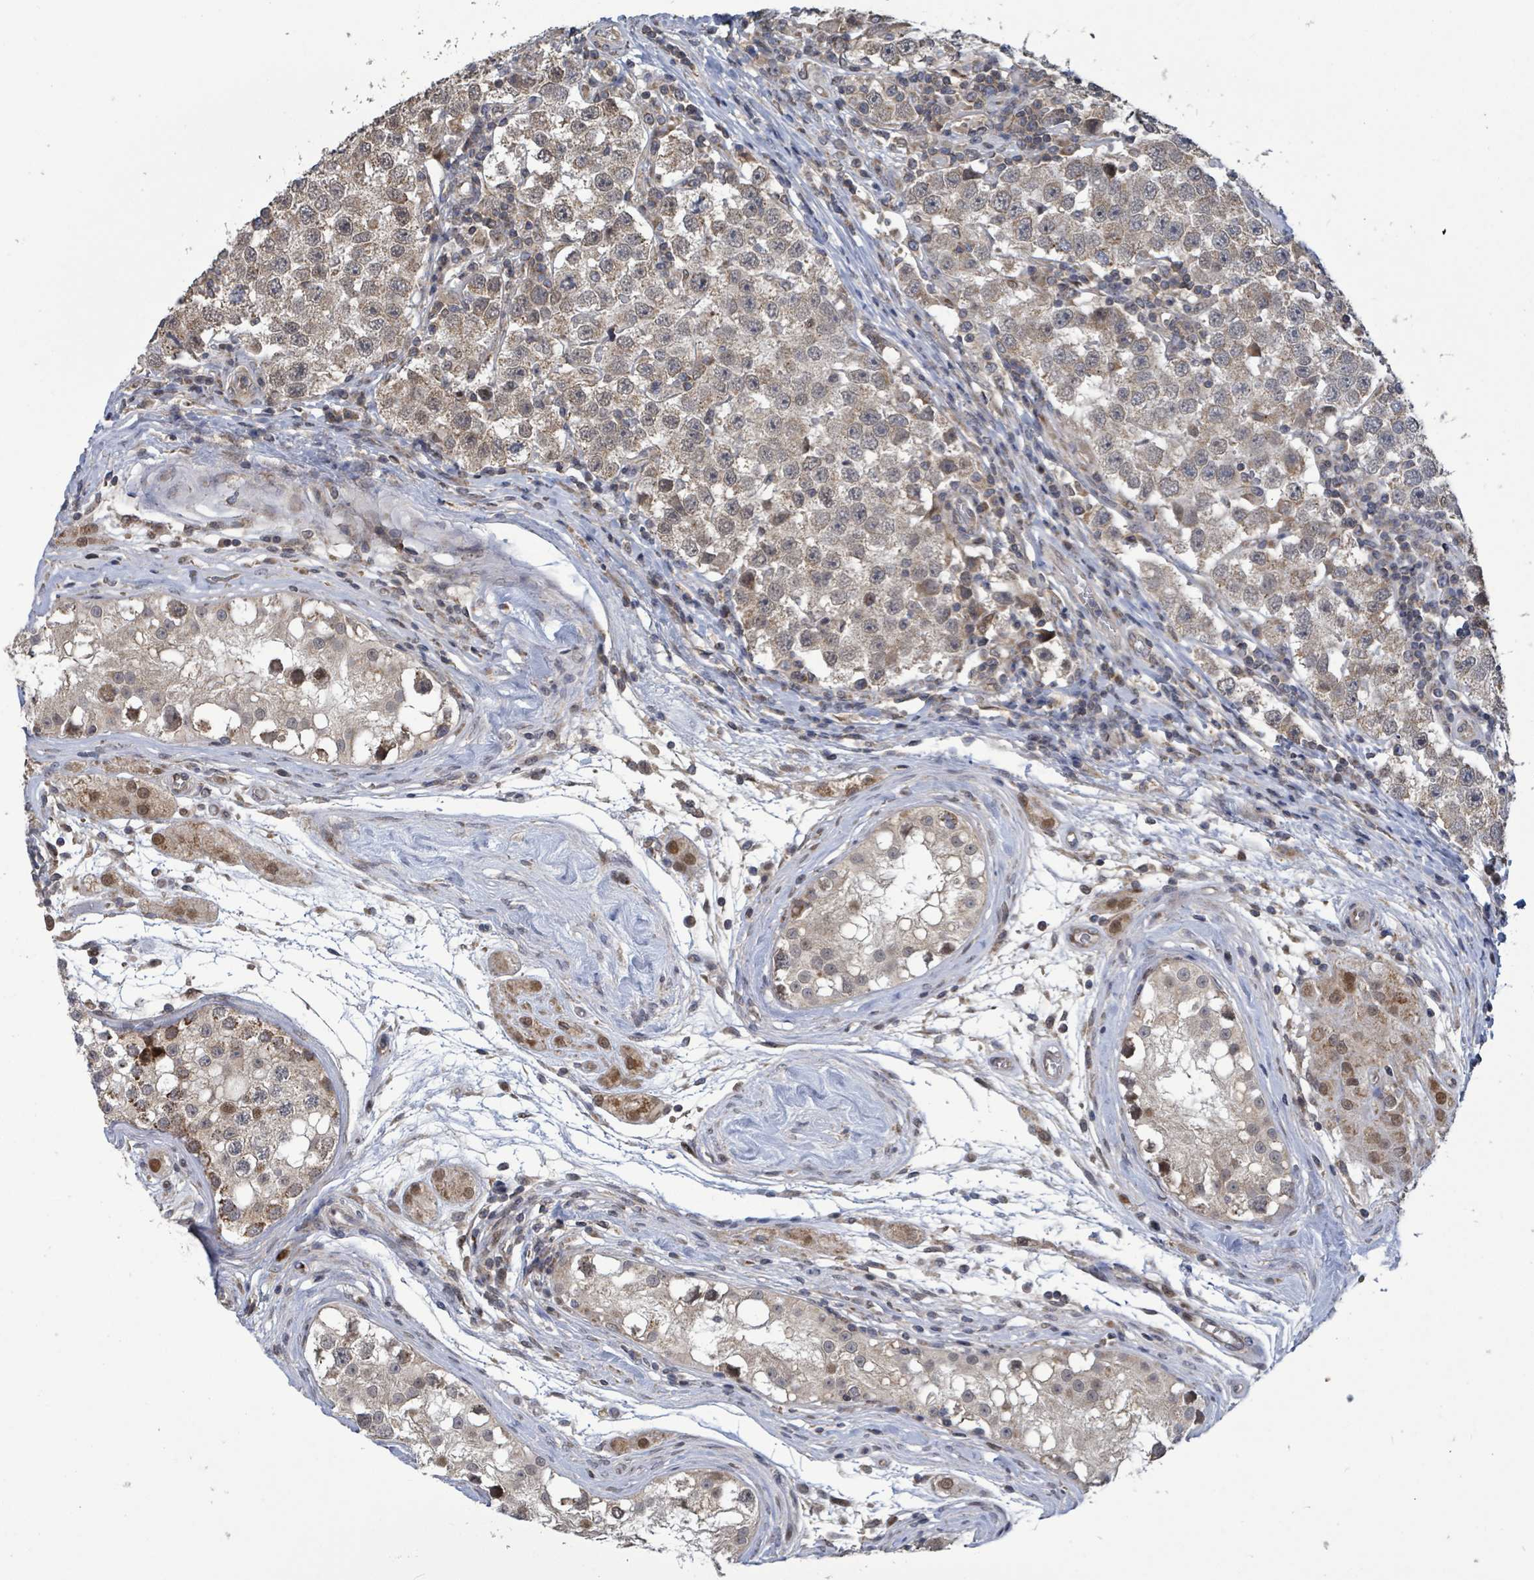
{"staining": {"intensity": "weak", "quantity": "<25%", "location": "cytoplasmic/membranous"}, "tissue": "testis cancer", "cell_type": "Tumor cells", "image_type": "cancer", "snomed": [{"axis": "morphology", "description": "Seminoma, NOS"}, {"axis": "topography", "description": "Testis"}], "caption": "DAB immunohistochemical staining of testis seminoma reveals no significant expression in tumor cells.", "gene": "COQ6", "patient": {"sex": "male", "age": 34}}